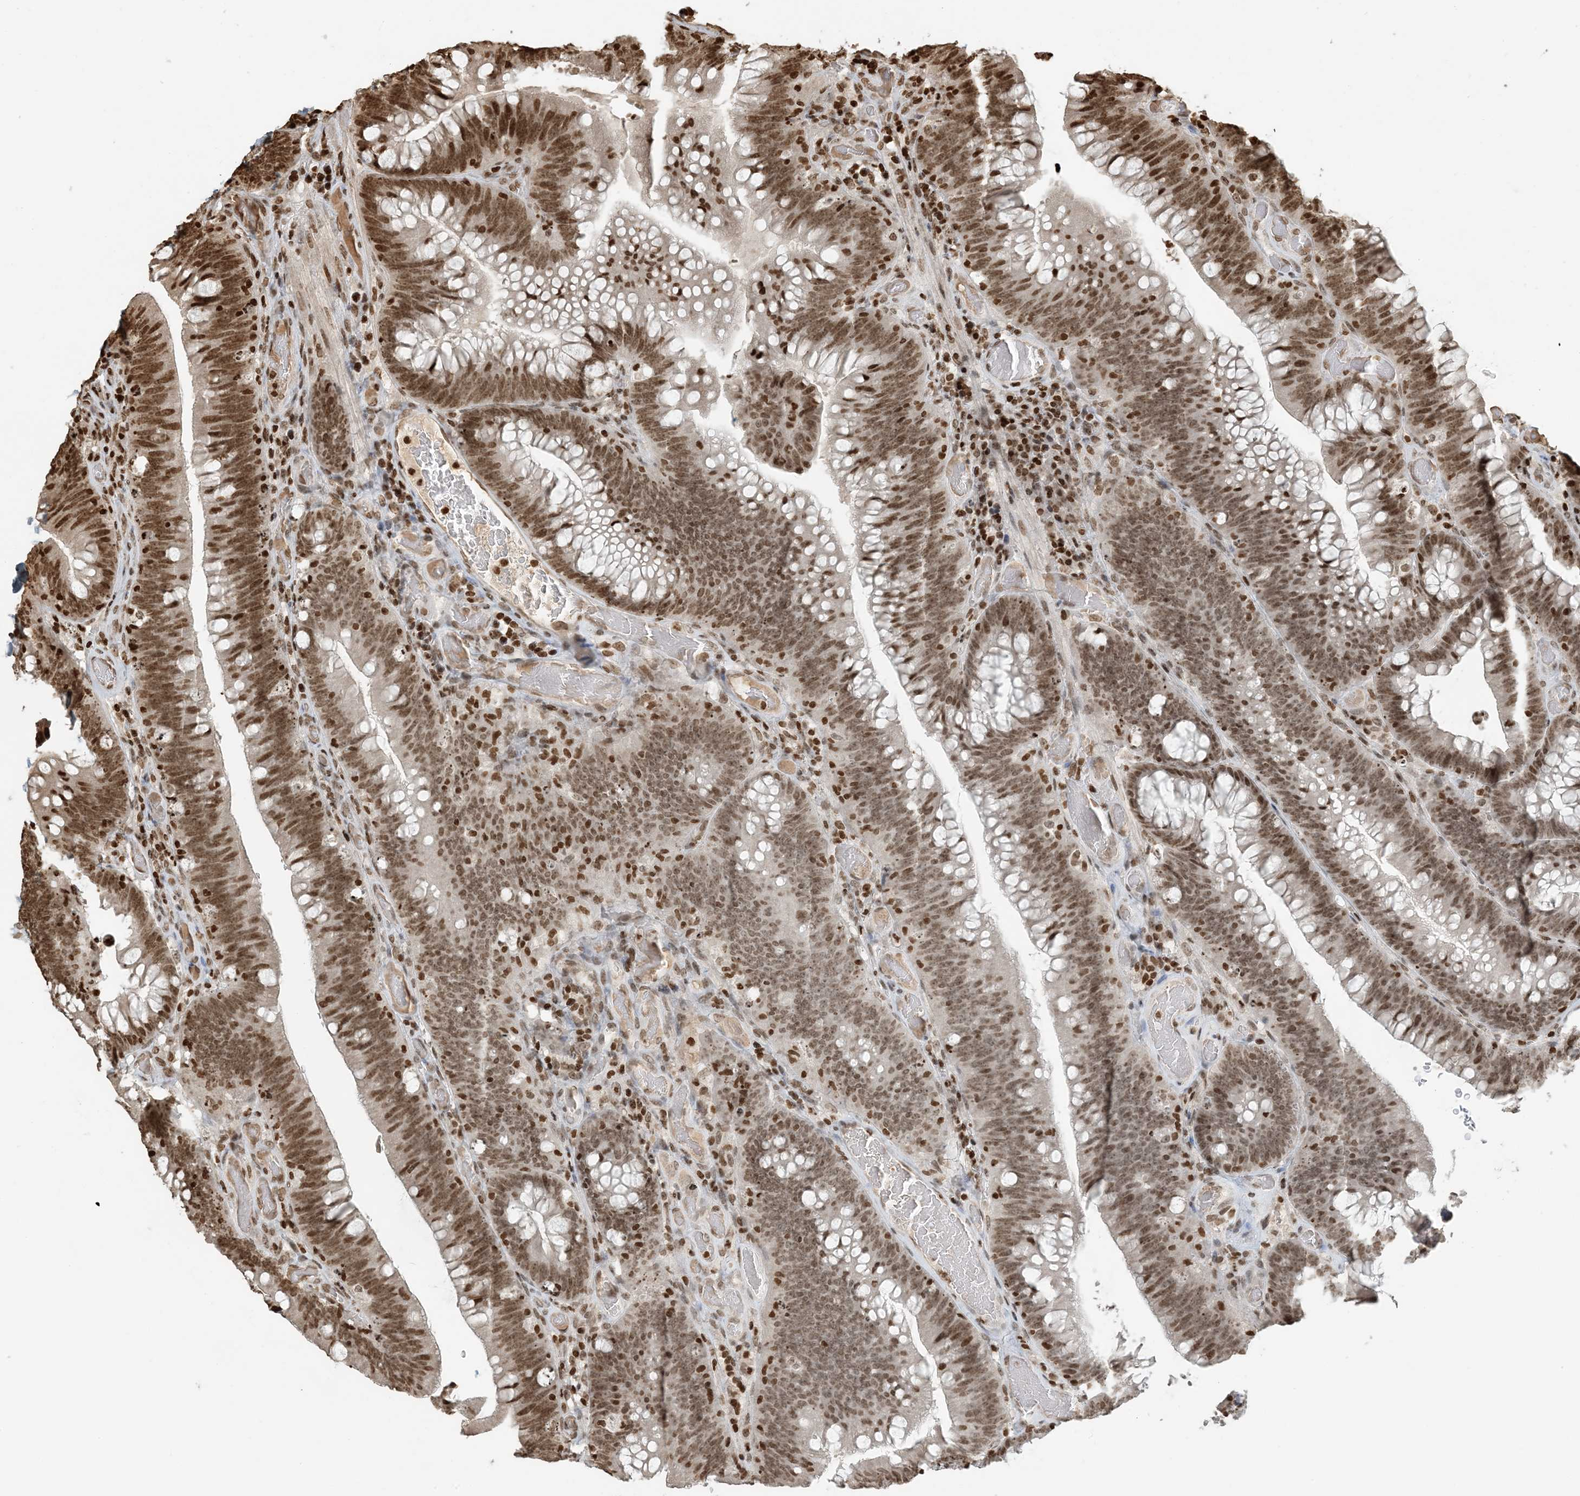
{"staining": {"intensity": "moderate", "quantity": ">75%", "location": "nuclear"}, "tissue": "colorectal cancer", "cell_type": "Tumor cells", "image_type": "cancer", "snomed": [{"axis": "morphology", "description": "Normal tissue, NOS"}, {"axis": "topography", "description": "Colon"}], "caption": "A brown stain highlights moderate nuclear staining of a protein in human colorectal cancer tumor cells. The staining was performed using DAB, with brown indicating positive protein expression. Nuclei are stained blue with hematoxylin.", "gene": "H3-3B", "patient": {"sex": "female", "age": 82}}